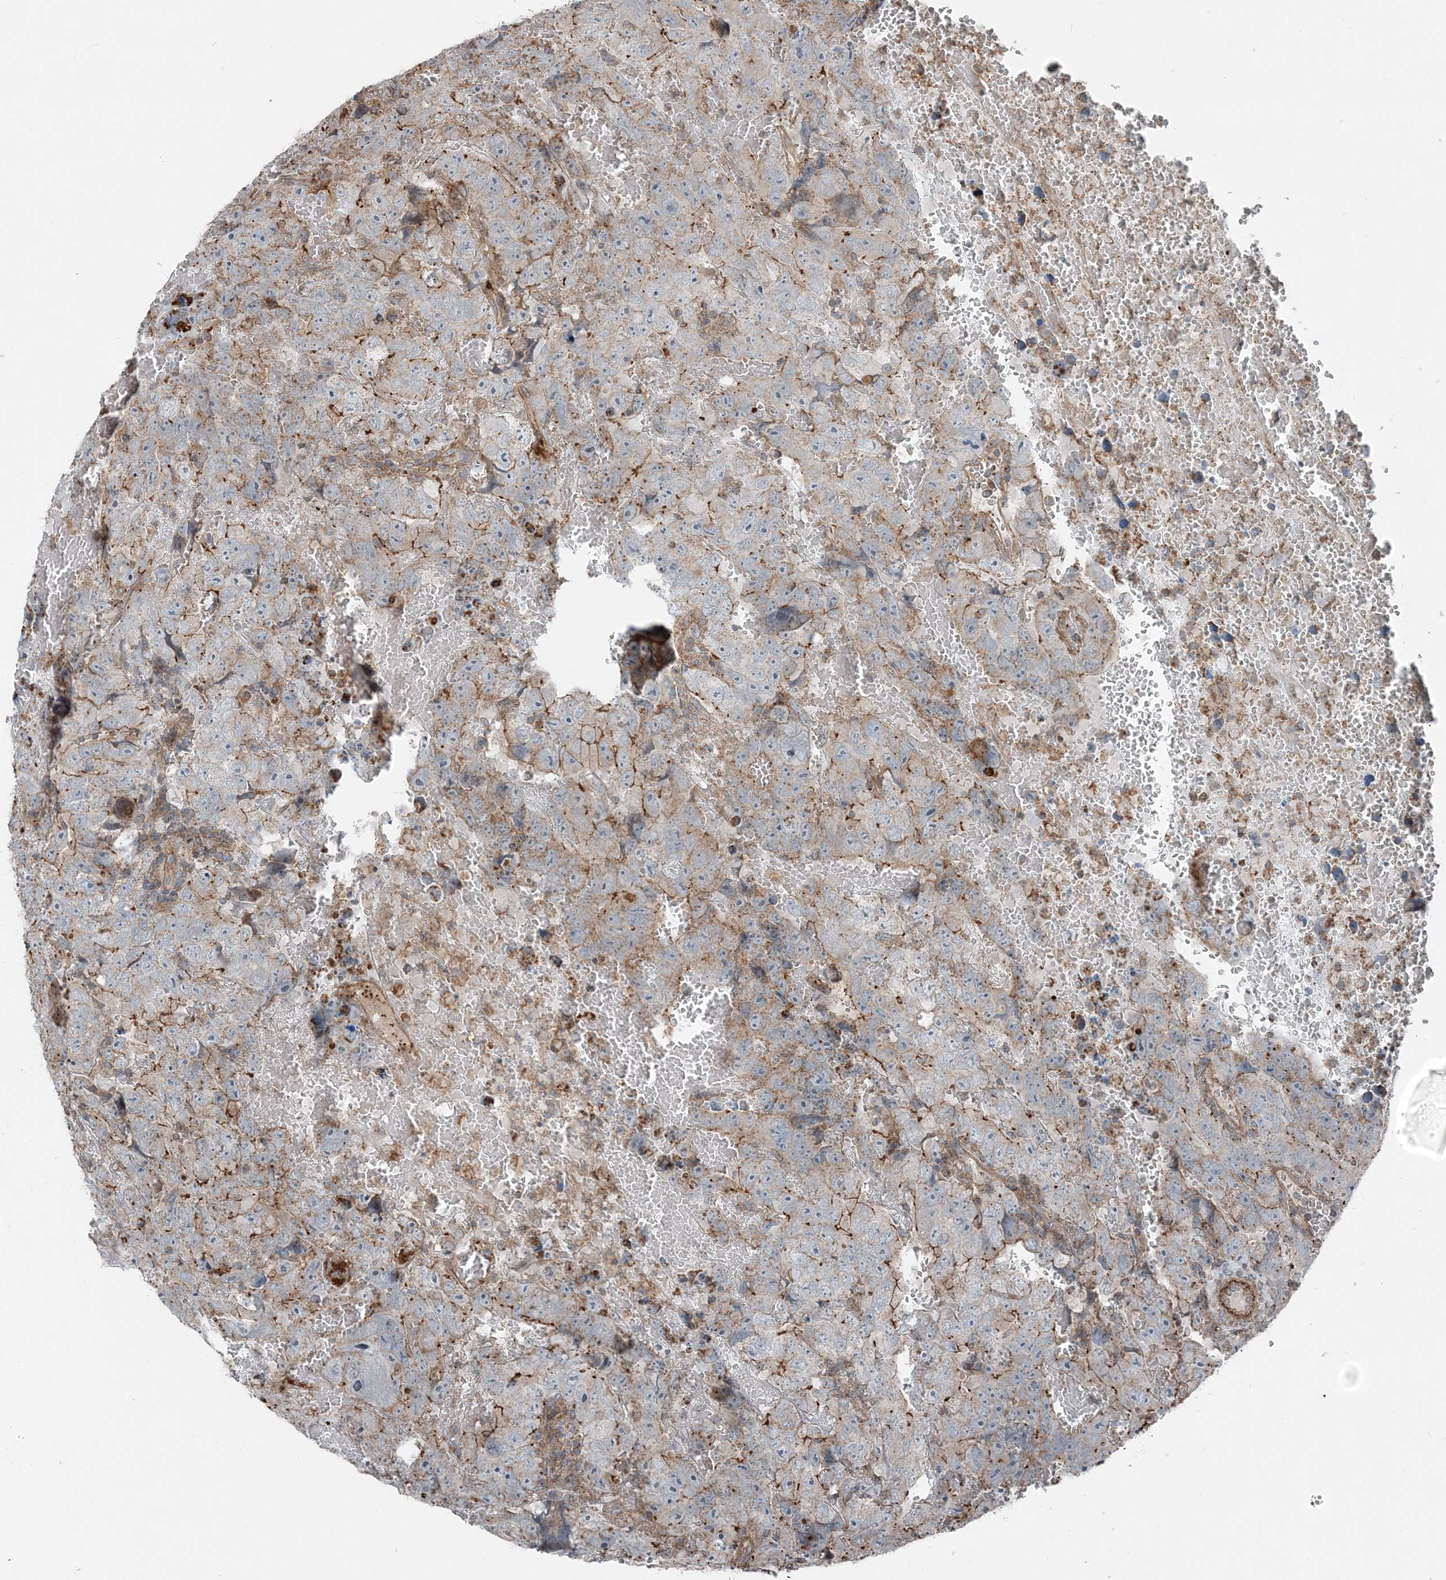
{"staining": {"intensity": "moderate", "quantity": "25%-75%", "location": "cytoplasmic/membranous"}, "tissue": "testis cancer", "cell_type": "Tumor cells", "image_type": "cancer", "snomed": [{"axis": "morphology", "description": "Carcinoma, Embryonal, NOS"}, {"axis": "topography", "description": "Testis"}], "caption": "A high-resolution histopathology image shows immunohistochemistry staining of testis cancer (embryonal carcinoma), which demonstrates moderate cytoplasmic/membranous expression in approximately 25%-75% of tumor cells. The protein is stained brown, and the nuclei are stained in blue (DAB (3,3'-diaminobenzidine) IHC with brightfield microscopy, high magnification).", "gene": "KY", "patient": {"sex": "male", "age": 45}}